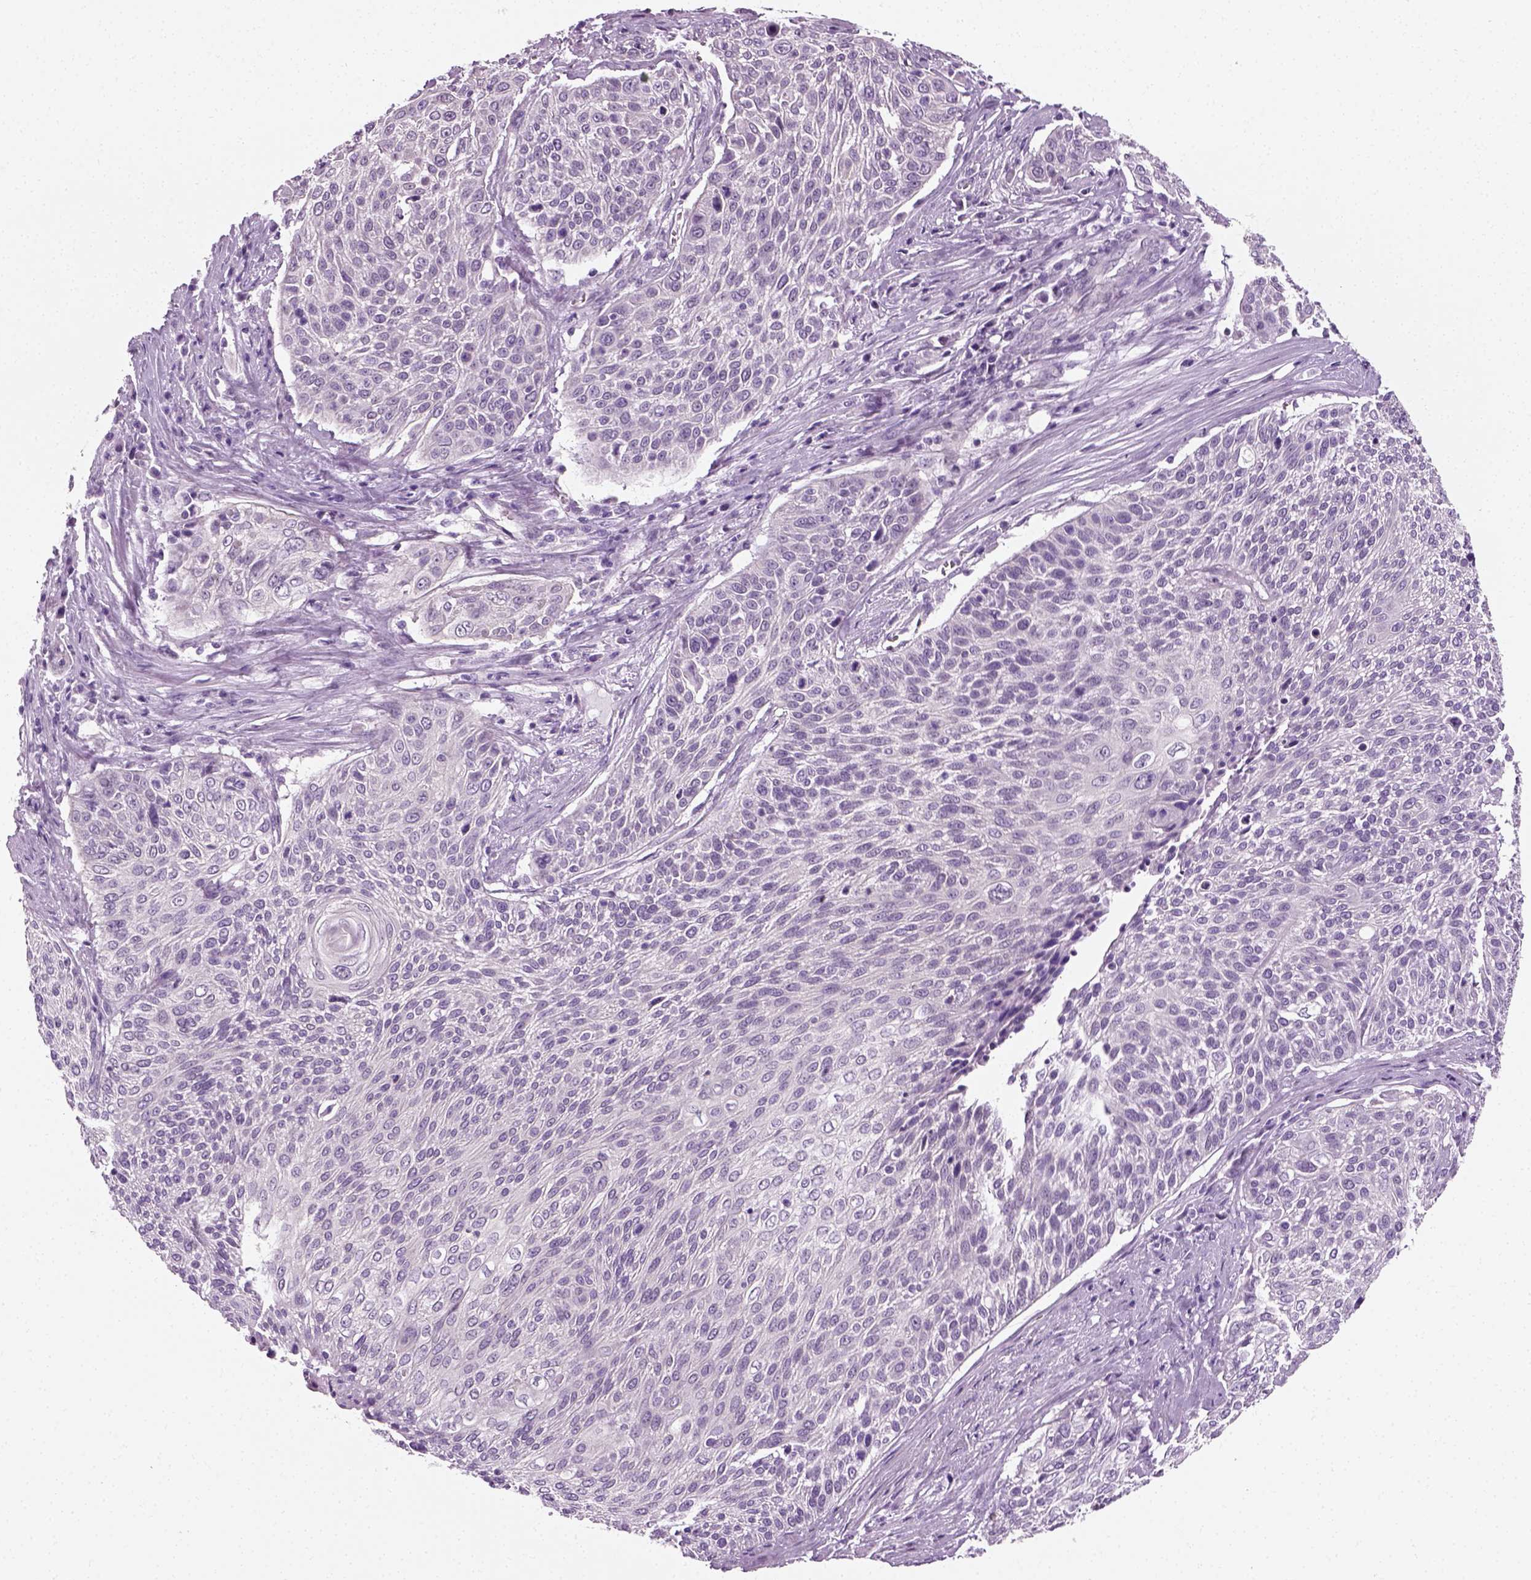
{"staining": {"intensity": "negative", "quantity": "none", "location": "none"}, "tissue": "cervical cancer", "cell_type": "Tumor cells", "image_type": "cancer", "snomed": [{"axis": "morphology", "description": "Squamous cell carcinoma, NOS"}, {"axis": "topography", "description": "Cervix"}], "caption": "The image reveals no staining of tumor cells in cervical cancer.", "gene": "SPATA31E1", "patient": {"sex": "female", "age": 31}}